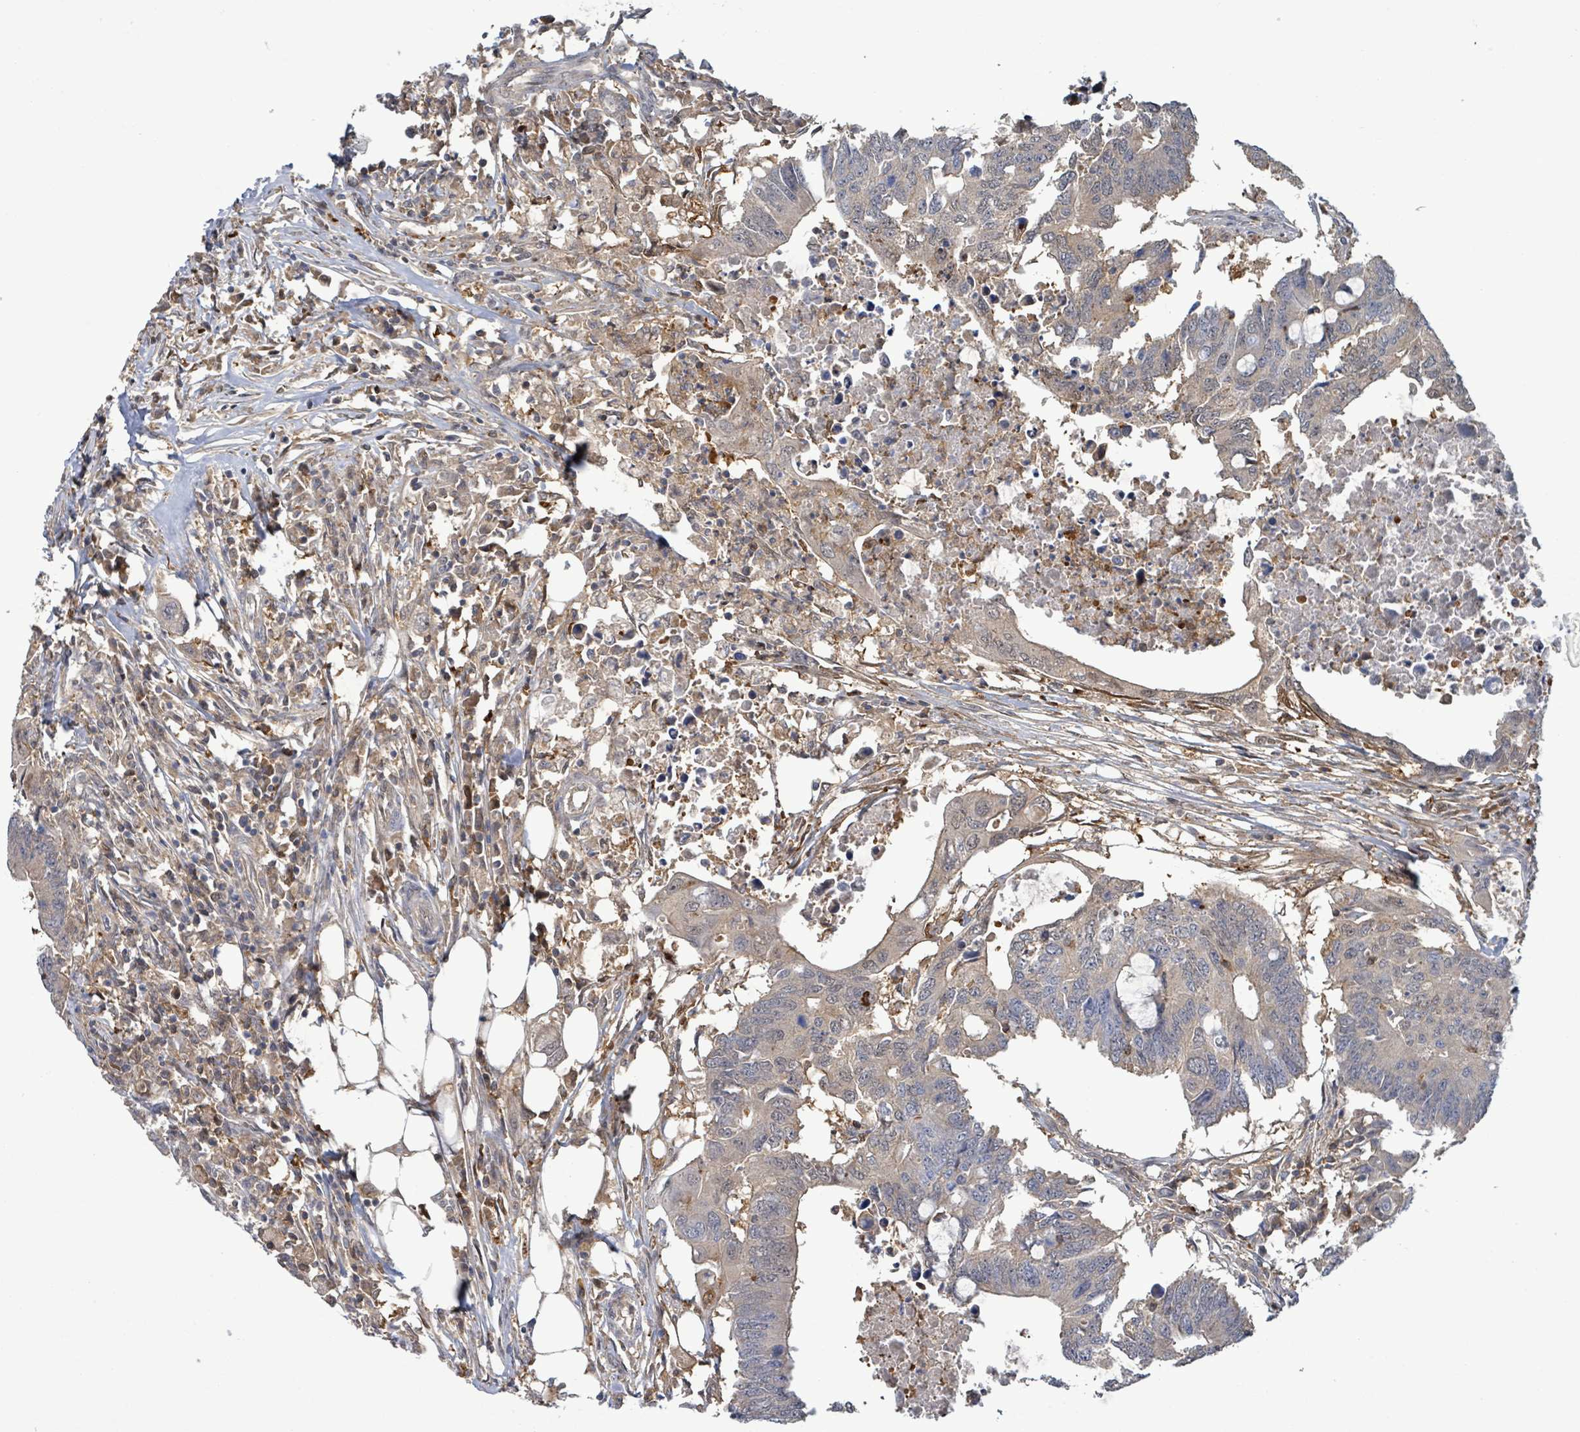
{"staining": {"intensity": "weak", "quantity": "<25%", "location": "cytoplasmic/membranous"}, "tissue": "colorectal cancer", "cell_type": "Tumor cells", "image_type": "cancer", "snomed": [{"axis": "morphology", "description": "Adenocarcinoma, NOS"}, {"axis": "topography", "description": "Colon"}], "caption": "Immunohistochemical staining of human colorectal adenocarcinoma demonstrates no significant staining in tumor cells.", "gene": "PGAM1", "patient": {"sex": "male", "age": 71}}